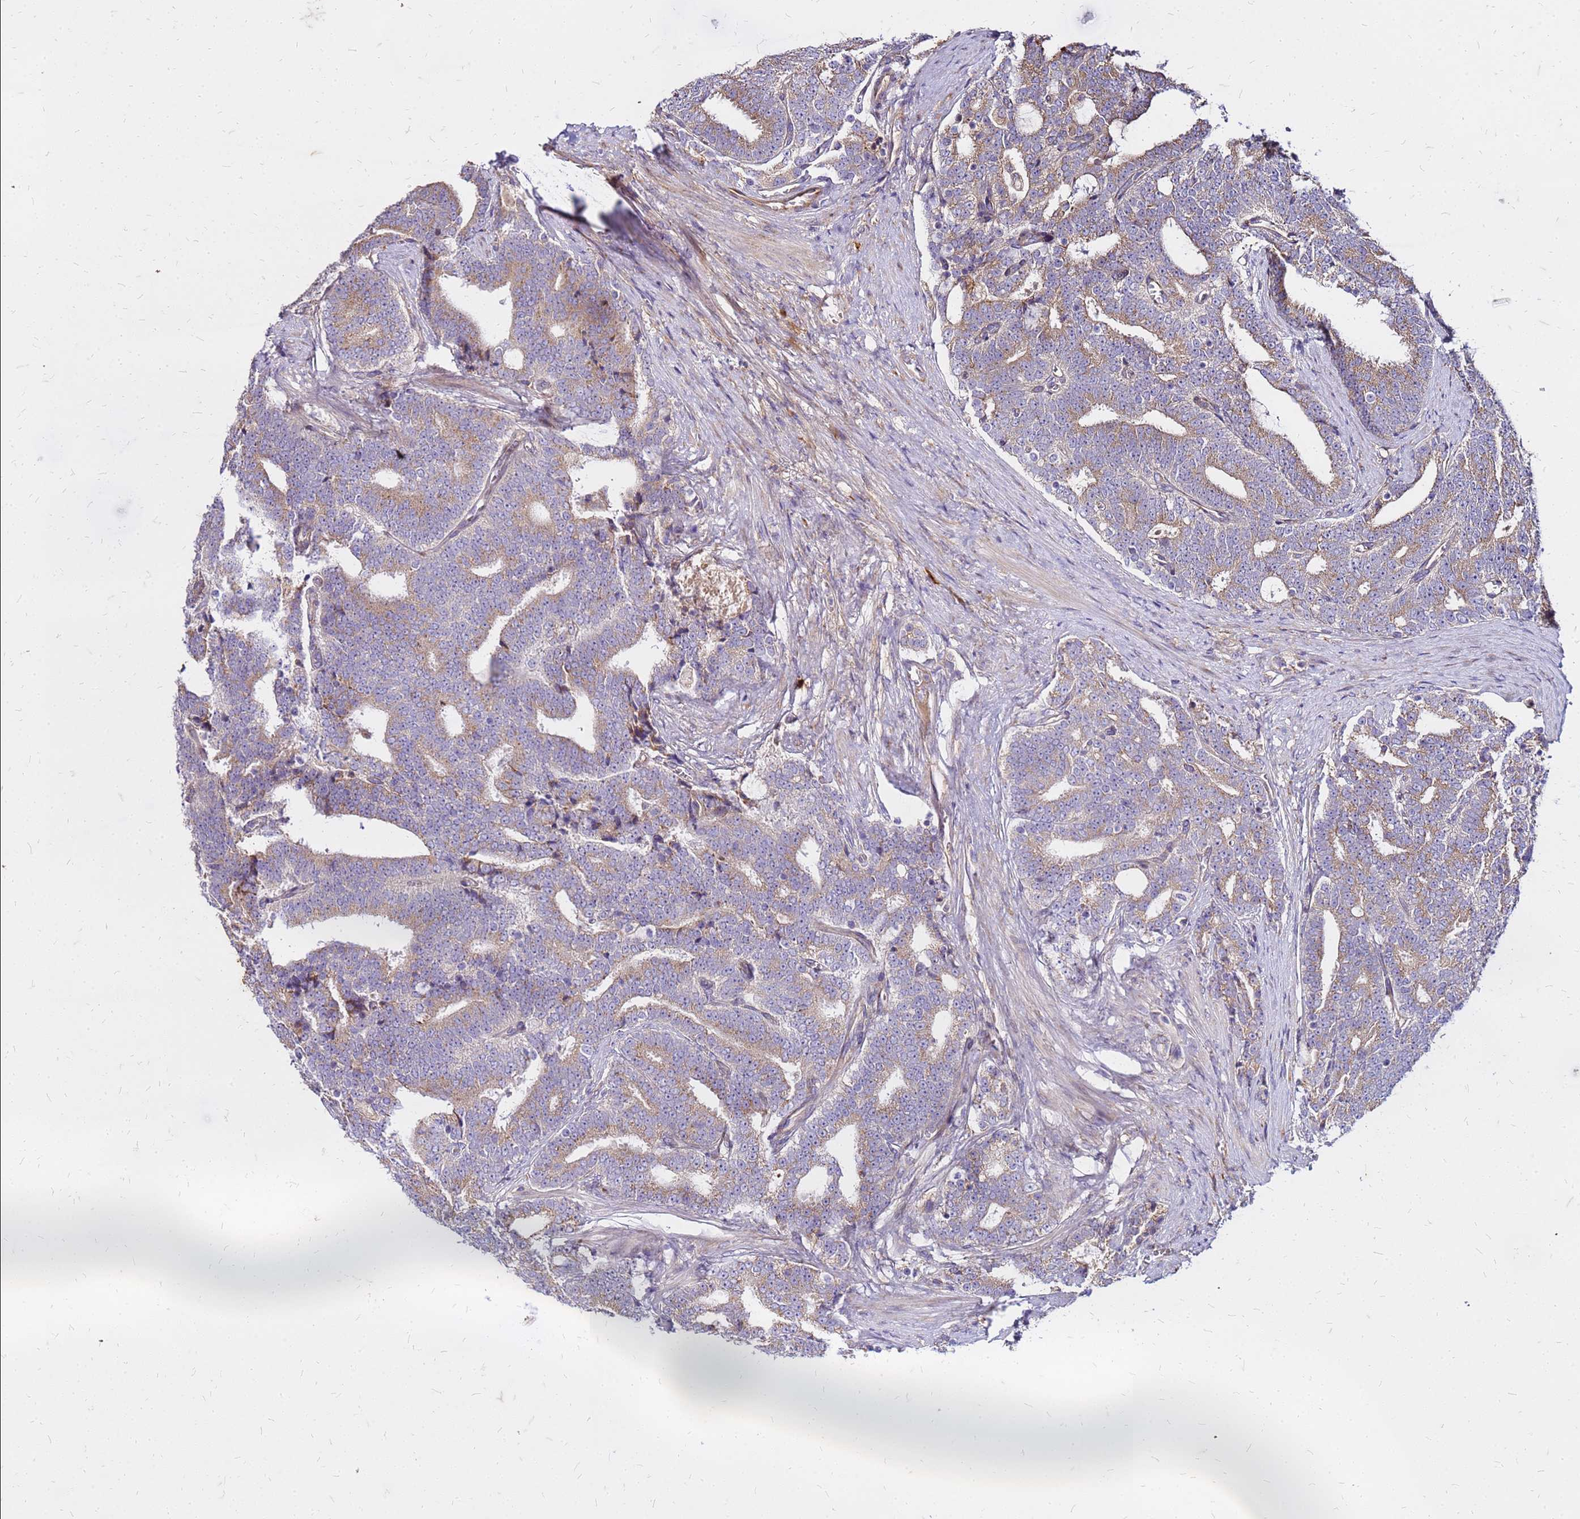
{"staining": {"intensity": "moderate", "quantity": "25%-75%", "location": "cytoplasmic/membranous"}, "tissue": "prostate cancer", "cell_type": "Tumor cells", "image_type": "cancer", "snomed": [{"axis": "morphology", "description": "Adenocarcinoma, High grade"}, {"axis": "topography", "description": "Prostate and seminal vesicle, NOS"}], "caption": "Protein expression analysis of human prostate cancer reveals moderate cytoplasmic/membranous positivity in about 25%-75% of tumor cells.", "gene": "VMO1", "patient": {"sex": "male", "age": 67}}